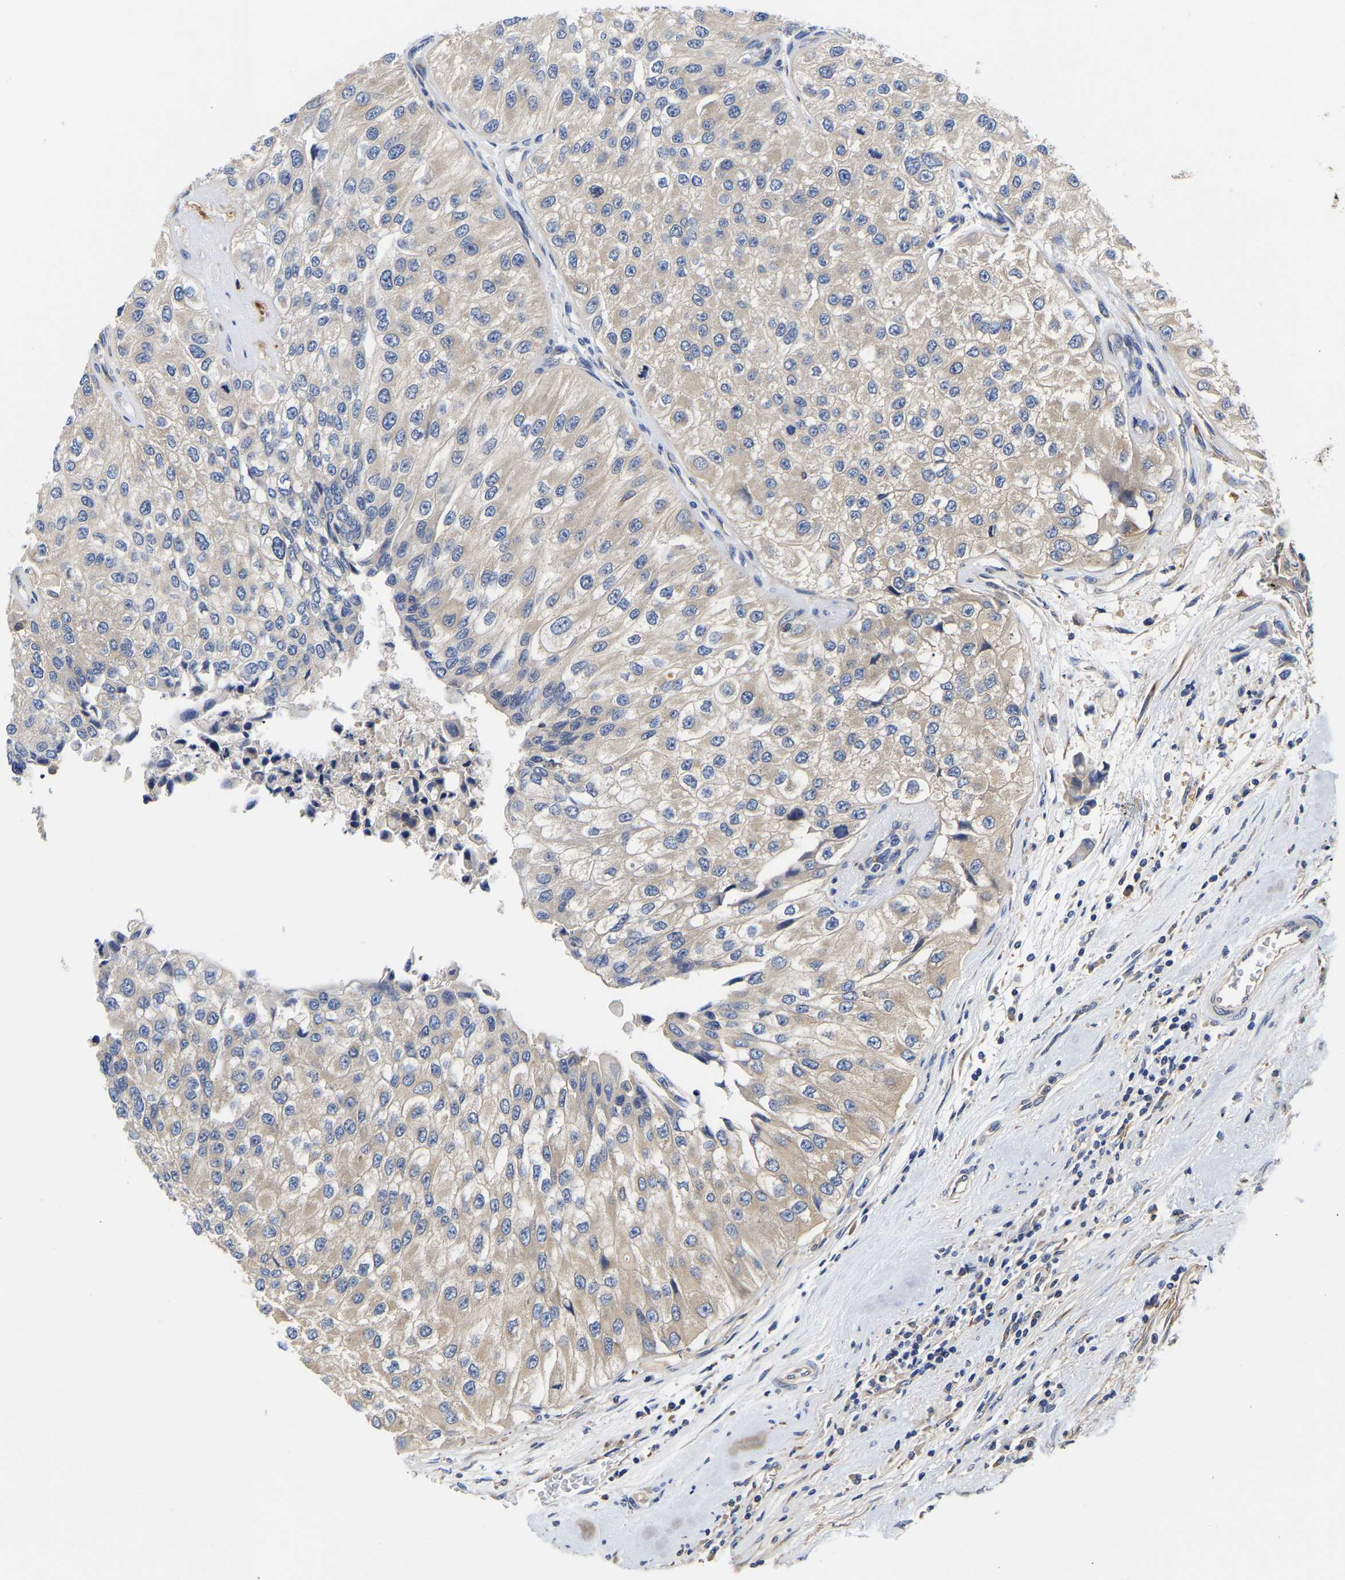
{"staining": {"intensity": "negative", "quantity": "none", "location": "none"}, "tissue": "urothelial cancer", "cell_type": "Tumor cells", "image_type": "cancer", "snomed": [{"axis": "morphology", "description": "Urothelial carcinoma, High grade"}, {"axis": "topography", "description": "Kidney"}, {"axis": "topography", "description": "Urinary bladder"}], "caption": "DAB (3,3'-diaminobenzidine) immunohistochemical staining of human urothelial carcinoma (high-grade) demonstrates no significant staining in tumor cells.", "gene": "CCDC6", "patient": {"sex": "male", "age": 77}}